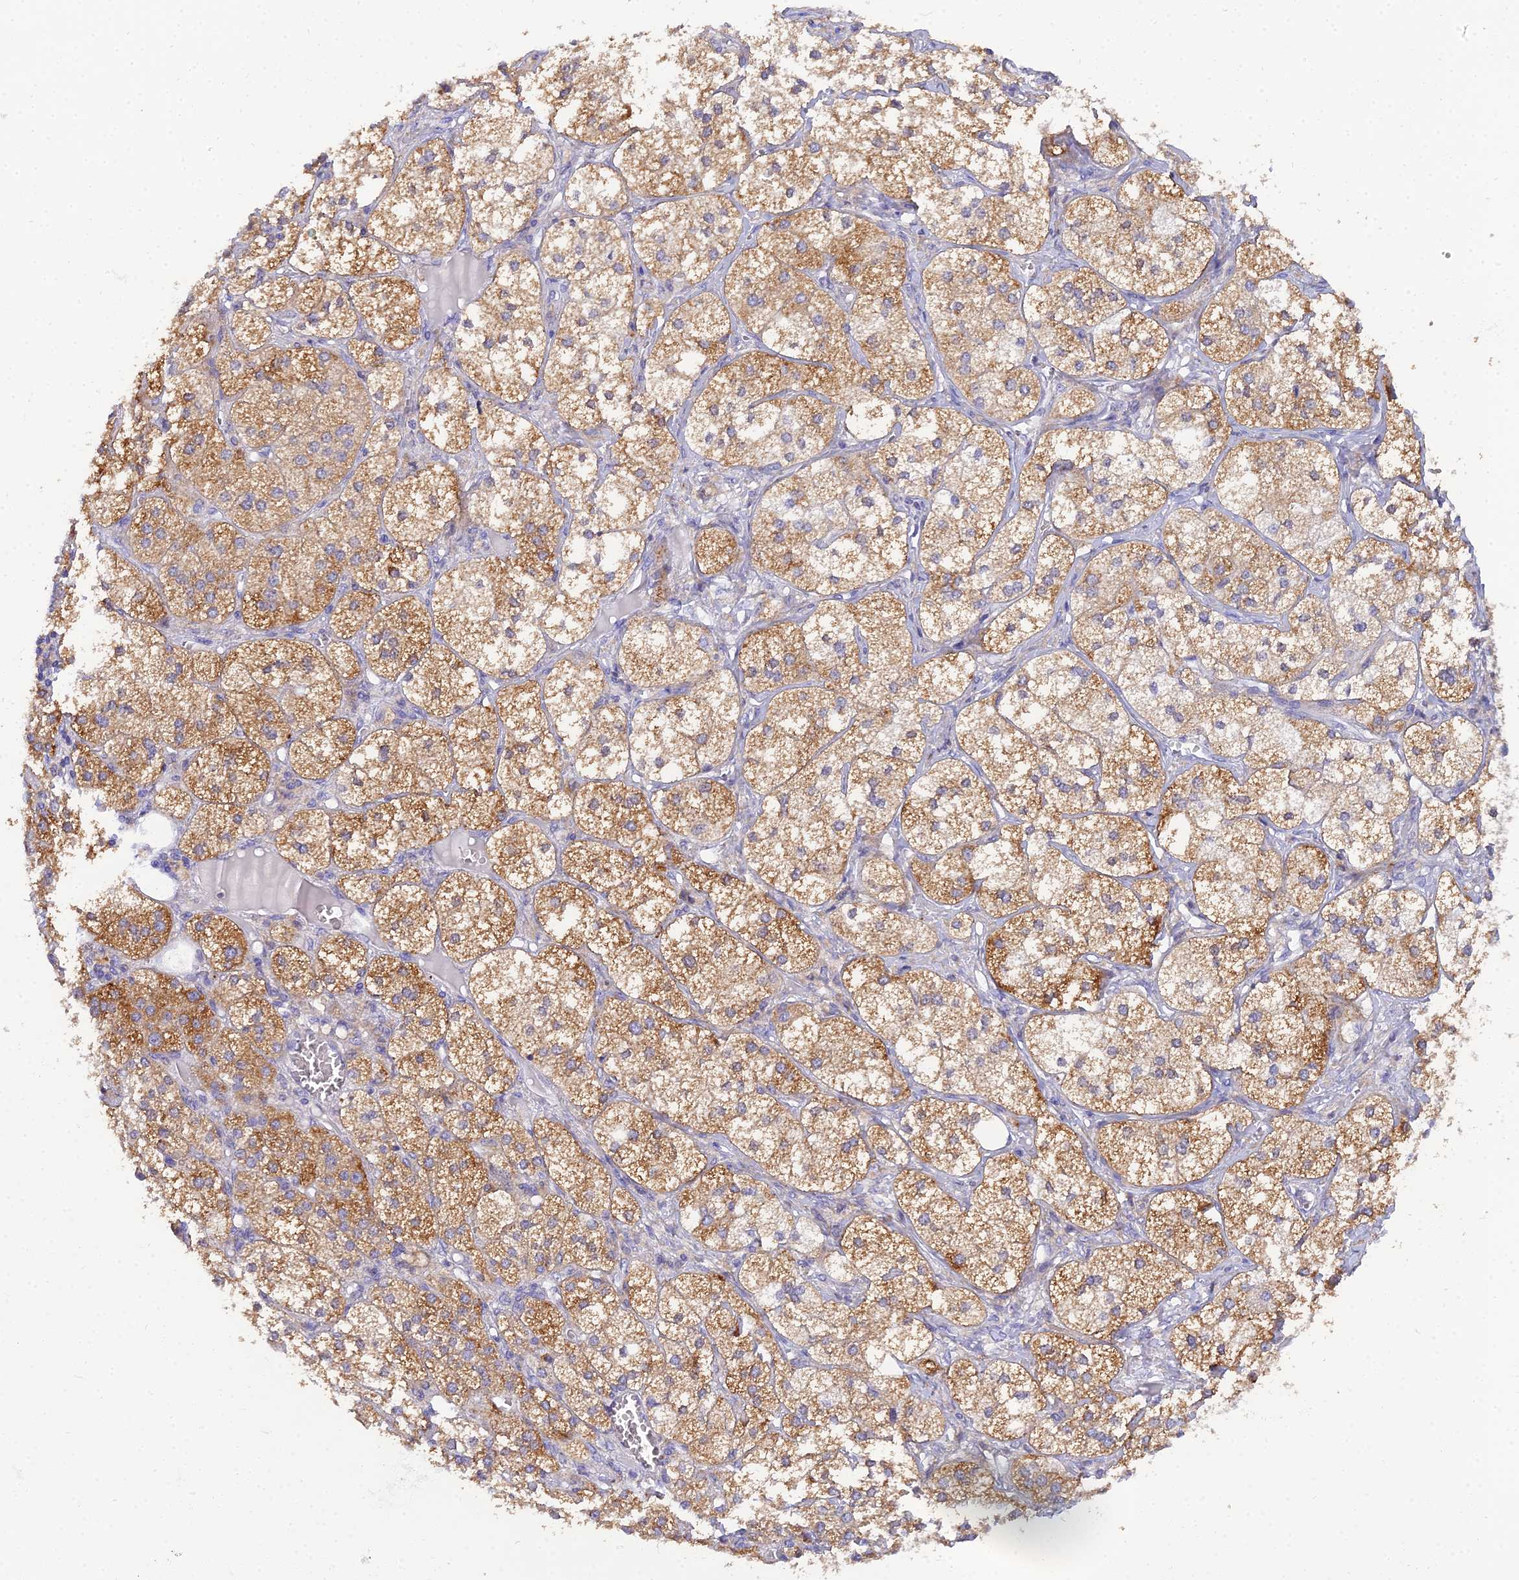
{"staining": {"intensity": "moderate", "quantity": ">75%", "location": "cytoplasmic/membranous"}, "tissue": "adrenal gland", "cell_type": "Glandular cells", "image_type": "normal", "snomed": [{"axis": "morphology", "description": "Normal tissue, NOS"}, {"axis": "topography", "description": "Adrenal gland"}], "caption": "A high-resolution micrograph shows immunohistochemistry (IHC) staining of unremarkable adrenal gland, which demonstrates moderate cytoplasmic/membranous positivity in about >75% of glandular cells.", "gene": "ARL8A", "patient": {"sex": "female", "age": 61}}